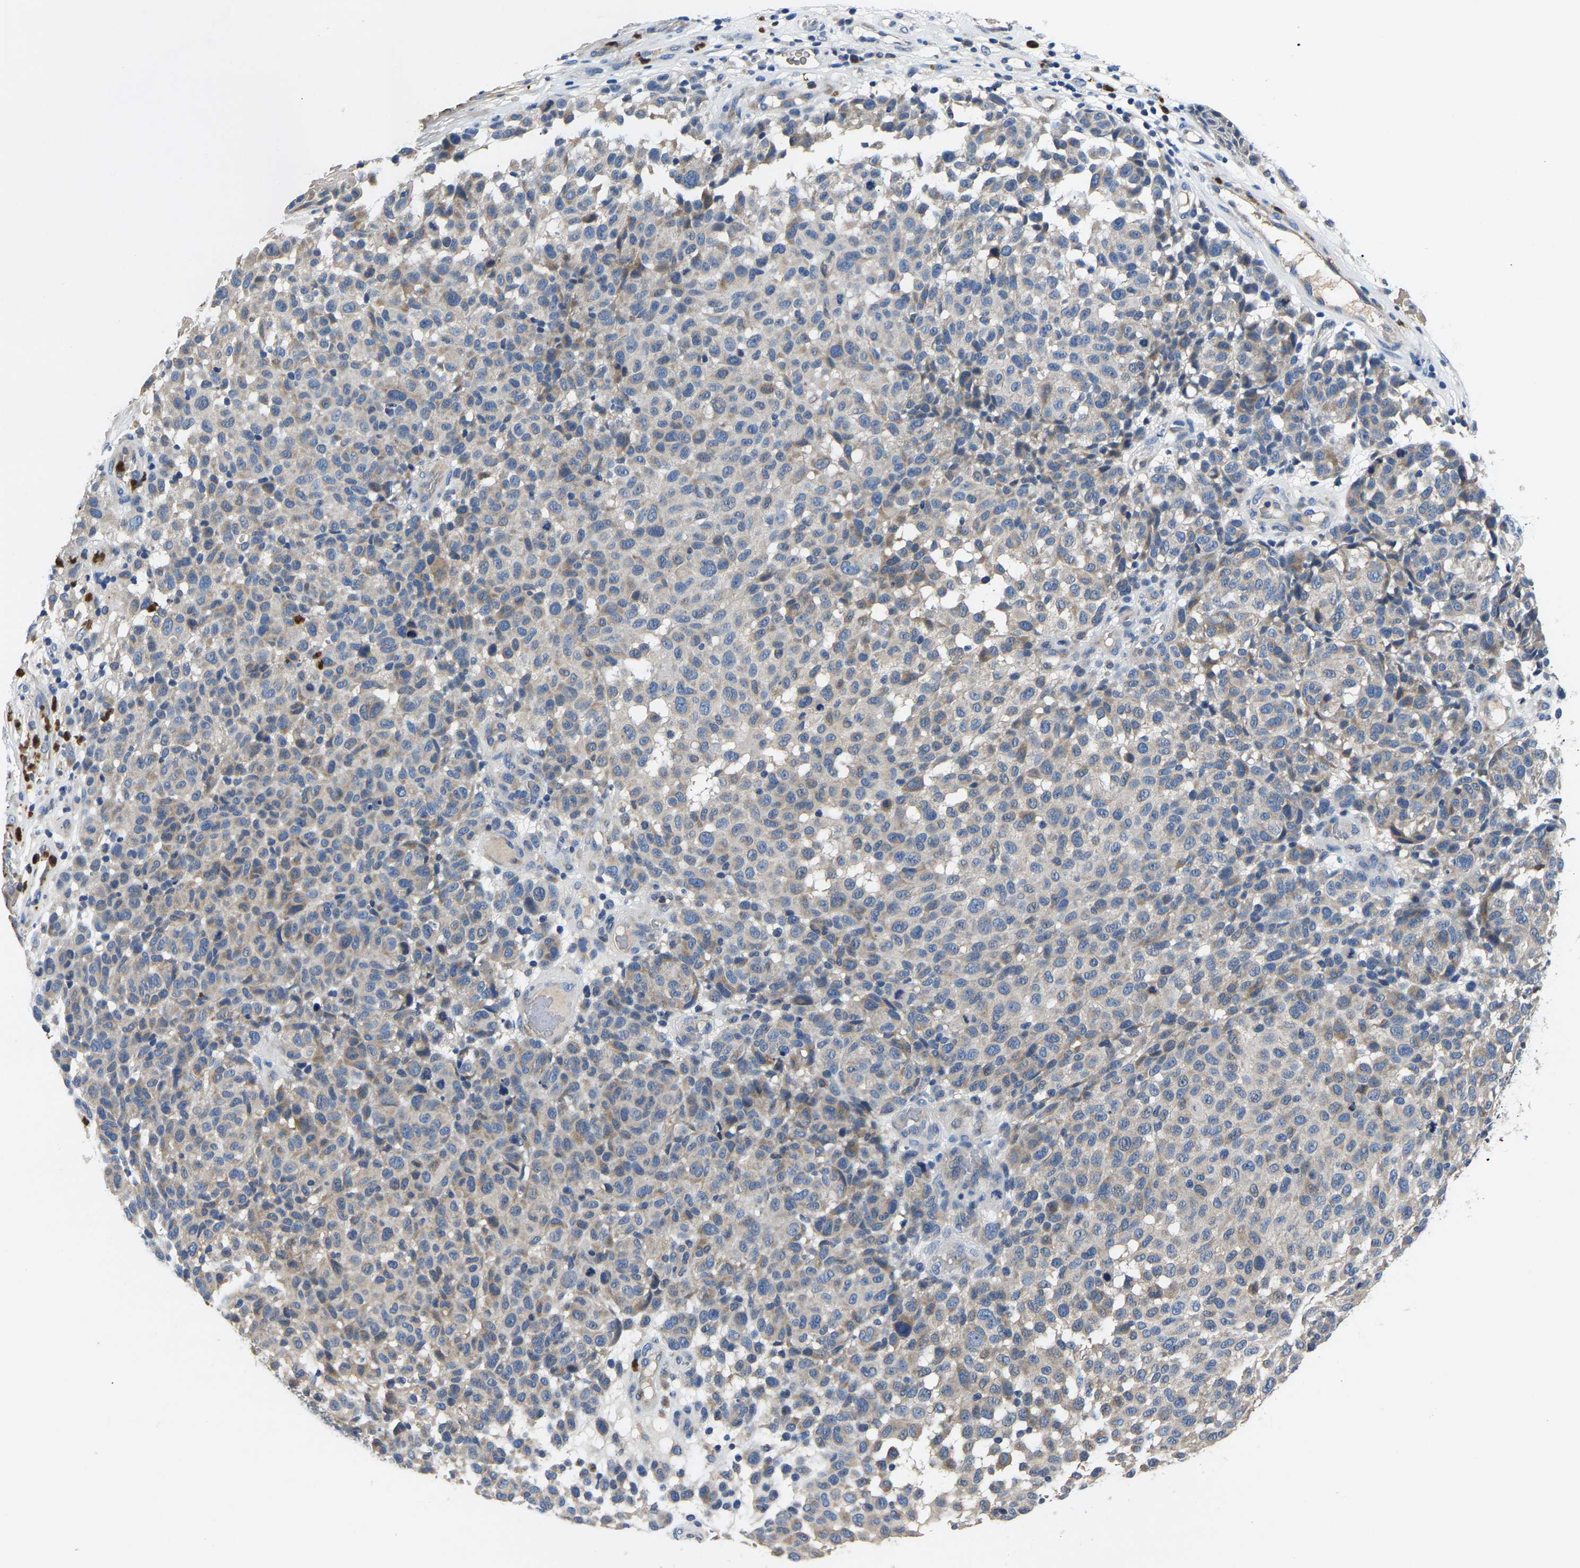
{"staining": {"intensity": "negative", "quantity": "none", "location": "none"}, "tissue": "melanoma", "cell_type": "Tumor cells", "image_type": "cancer", "snomed": [{"axis": "morphology", "description": "Malignant melanoma, NOS"}, {"axis": "topography", "description": "Skin"}], "caption": "High magnification brightfield microscopy of malignant melanoma stained with DAB (brown) and counterstained with hematoxylin (blue): tumor cells show no significant staining.", "gene": "TOR1B", "patient": {"sex": "male", "age": 59}}